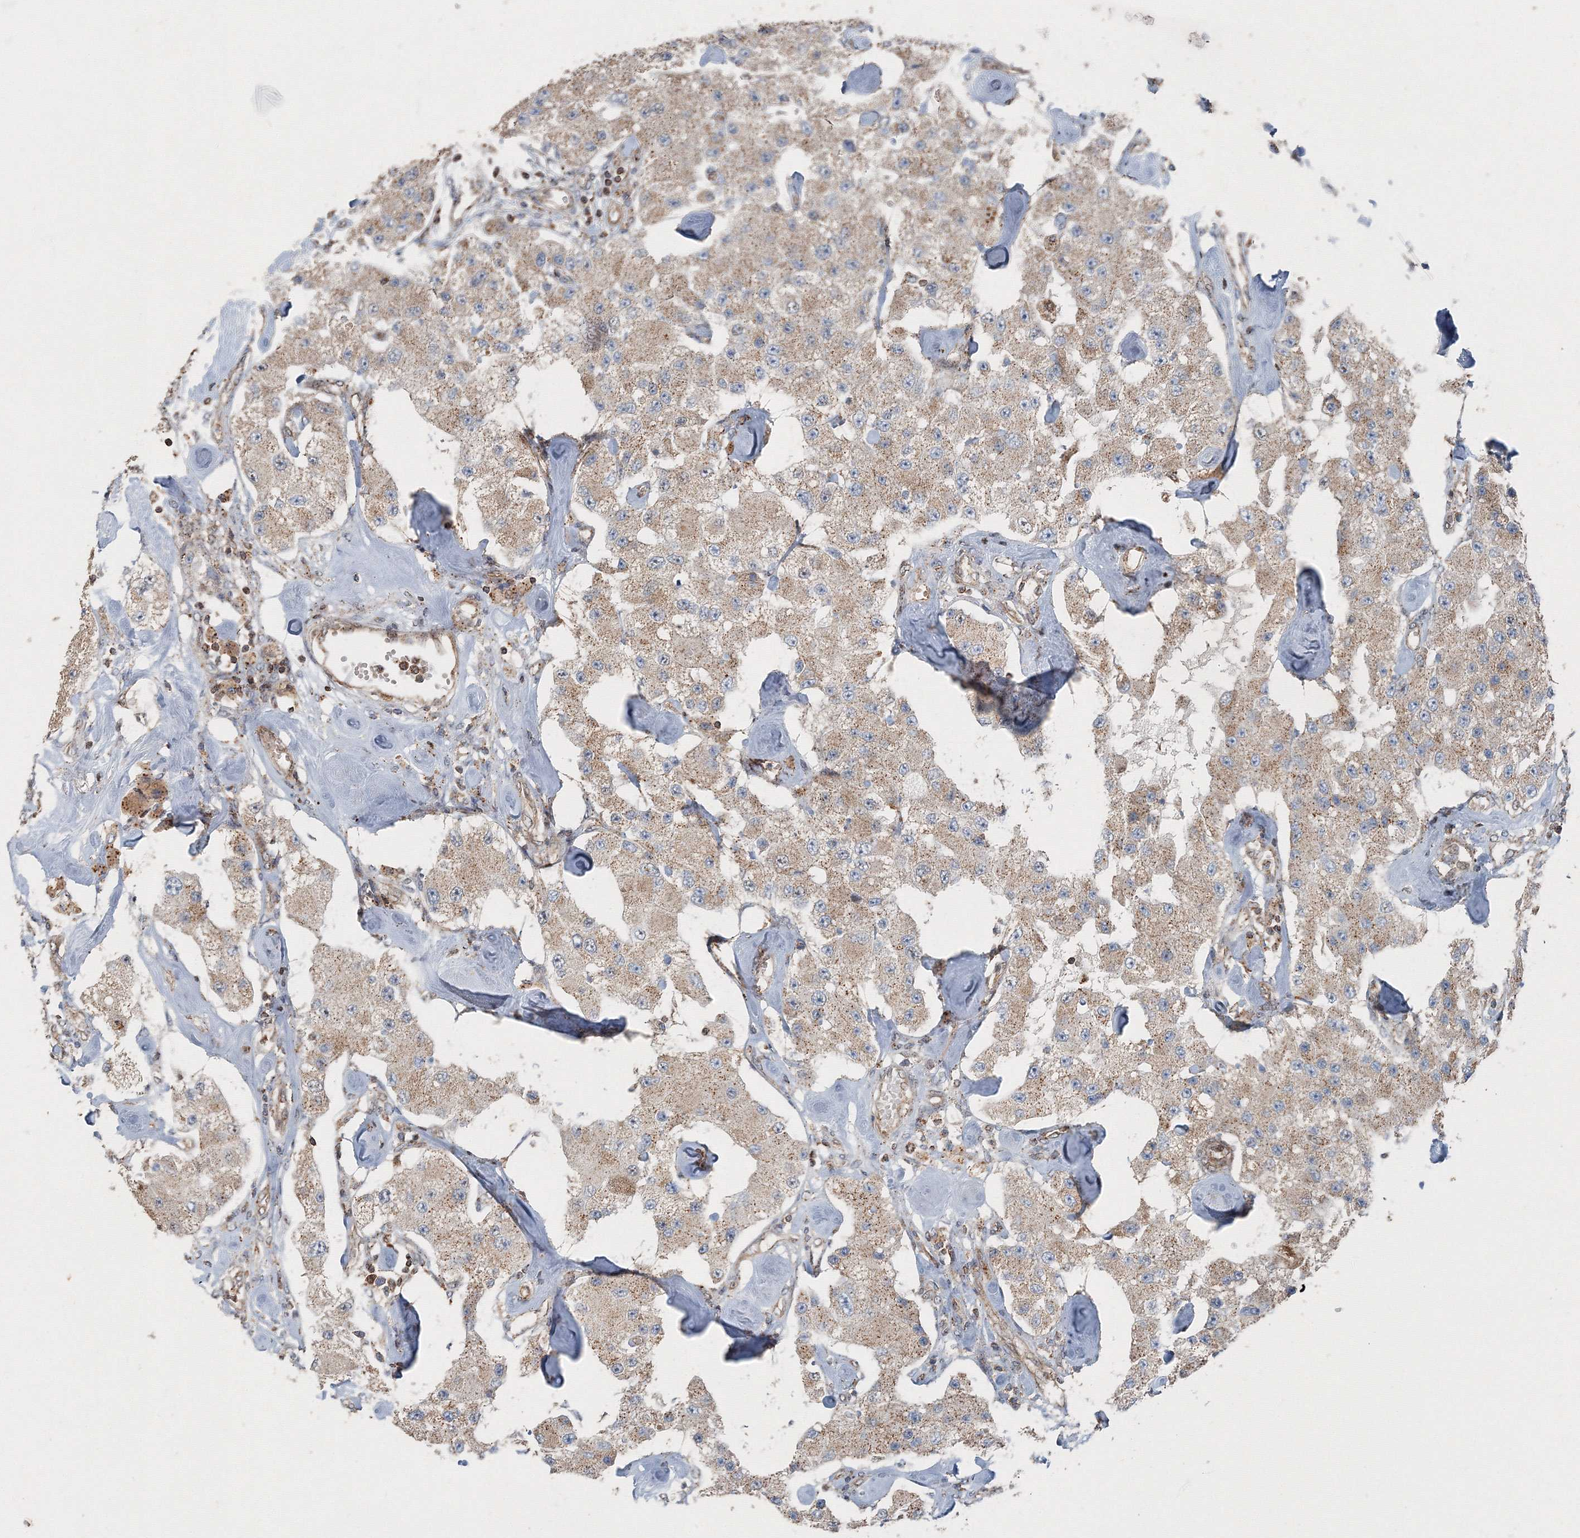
{"staining": {"intensity": "moderate", "quantity": ">75%", "location": "cytoplasmic/membranous"}, "tissue": "carcinoid", "cell_type": "Tumor cells", "image_type": "cancer", "snomed": [{"axis": "morphology", "description": "Carcinoid, malignant, NOS"}, {"axis": "topography", "description": "Pancreas"}], "caption": "Carcinoid was stained to show a protein in brown. There is medium levels of moderate cytoplasmic/membranous staining in approximately >75% of tumor cells.", "gene": "AASDH", "patient": {"sex": "male", "age": 41}}